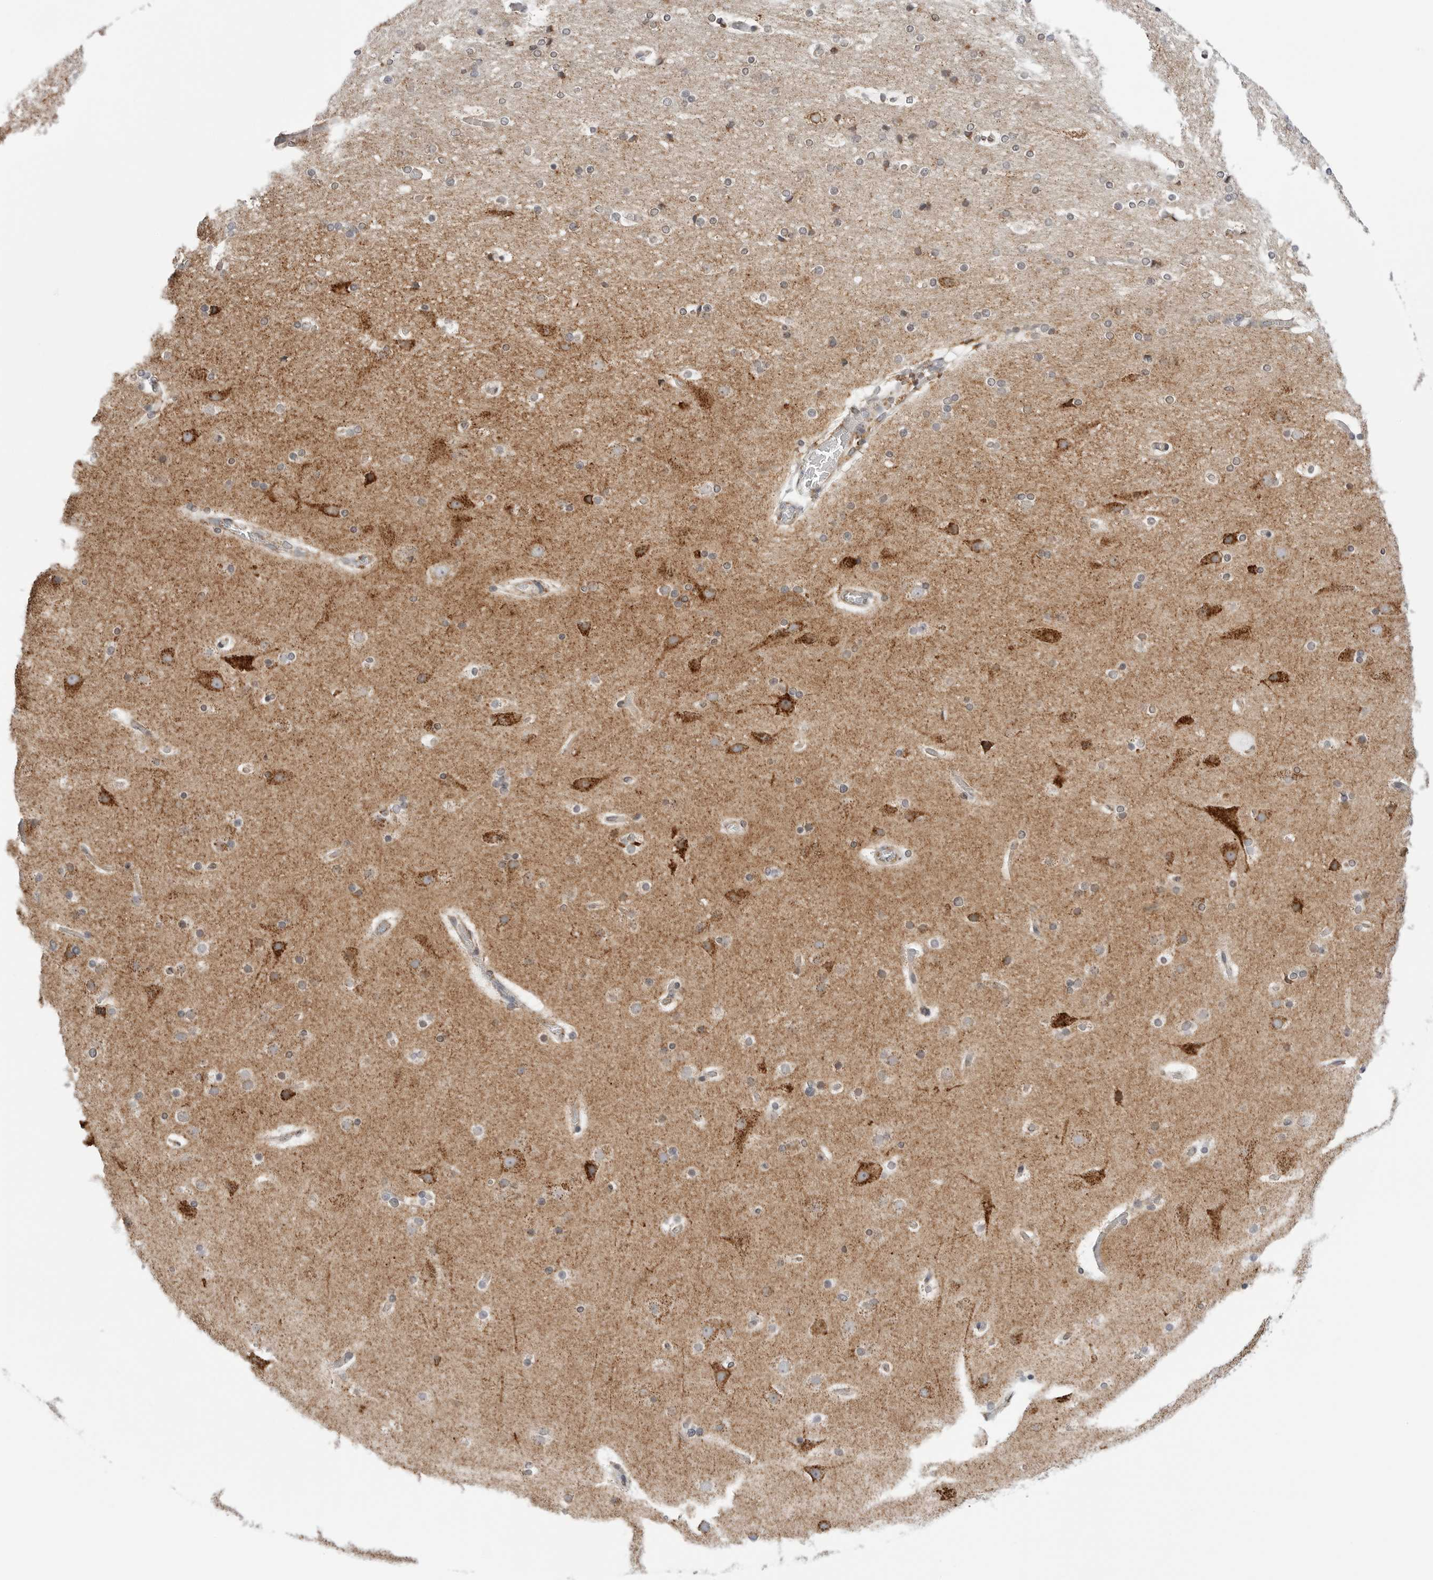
{"staining": {"intensity": "weak", "quantity": ">75%", "location": "cytoplasmic/membranous"}, "tissue": "cerebral cortex", "cell_type": "Endothelial cells", "image_type": "normal", "snomed": [{"axis": "morphology", "description": "Normal tissue, NOS"}, {"axis": "topography", "description": "Cerebral cortex"}], "caption": "Immunohistochemistry (DAB (3,3'-diaminobenzidine)) staining of benign human cerebral cortex shows weak cytoplasmic/membranous protein staining in approximately >75% of endothelial cells. The staining was performed using DAB, with brown indicating positive protein expression. Nuclei are stained blue with hematoxylin.", "gene": "ATP5IF1", "patient": {"sex": "male", "age": 57}}